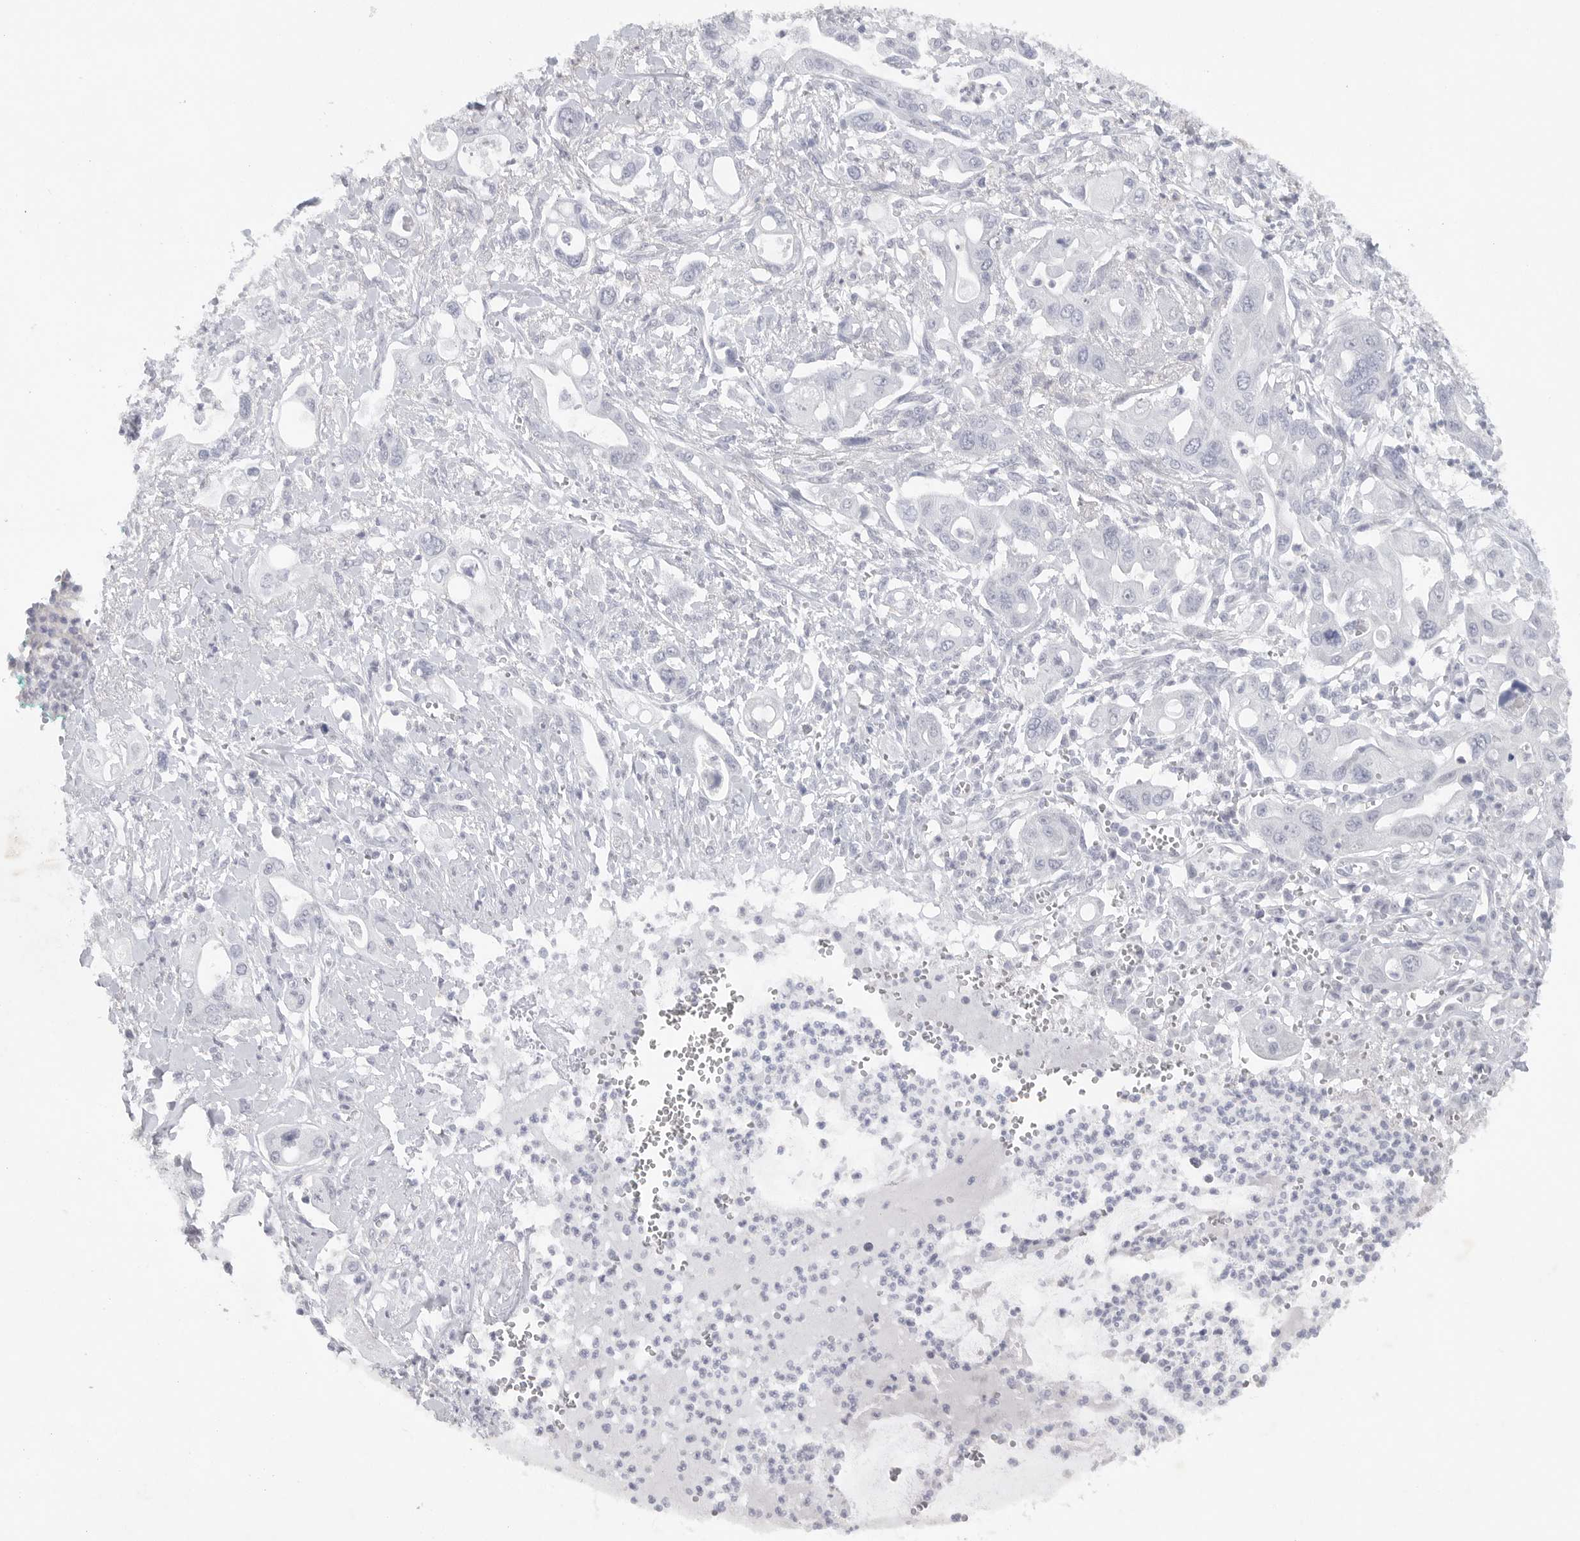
{"staining": {"intensity": "negative", "quantity": "none", "location": "none"}, "tissue": "pancreatic cancer", "cell_type": "Tumor cells", "image_type": "cancer", "snomed": [{"axis": "morphology", "description": "Adenocarcinoma, NOS"}, {"axis": "topography", "description": "Pancreas"}], "caption": "This is an immunohistochemistry photomicrograph of pancreatic cancer. There is no positivity in tumor cells.", "gene": "TNR", "patient": {"sex": "male", "age": 68}}